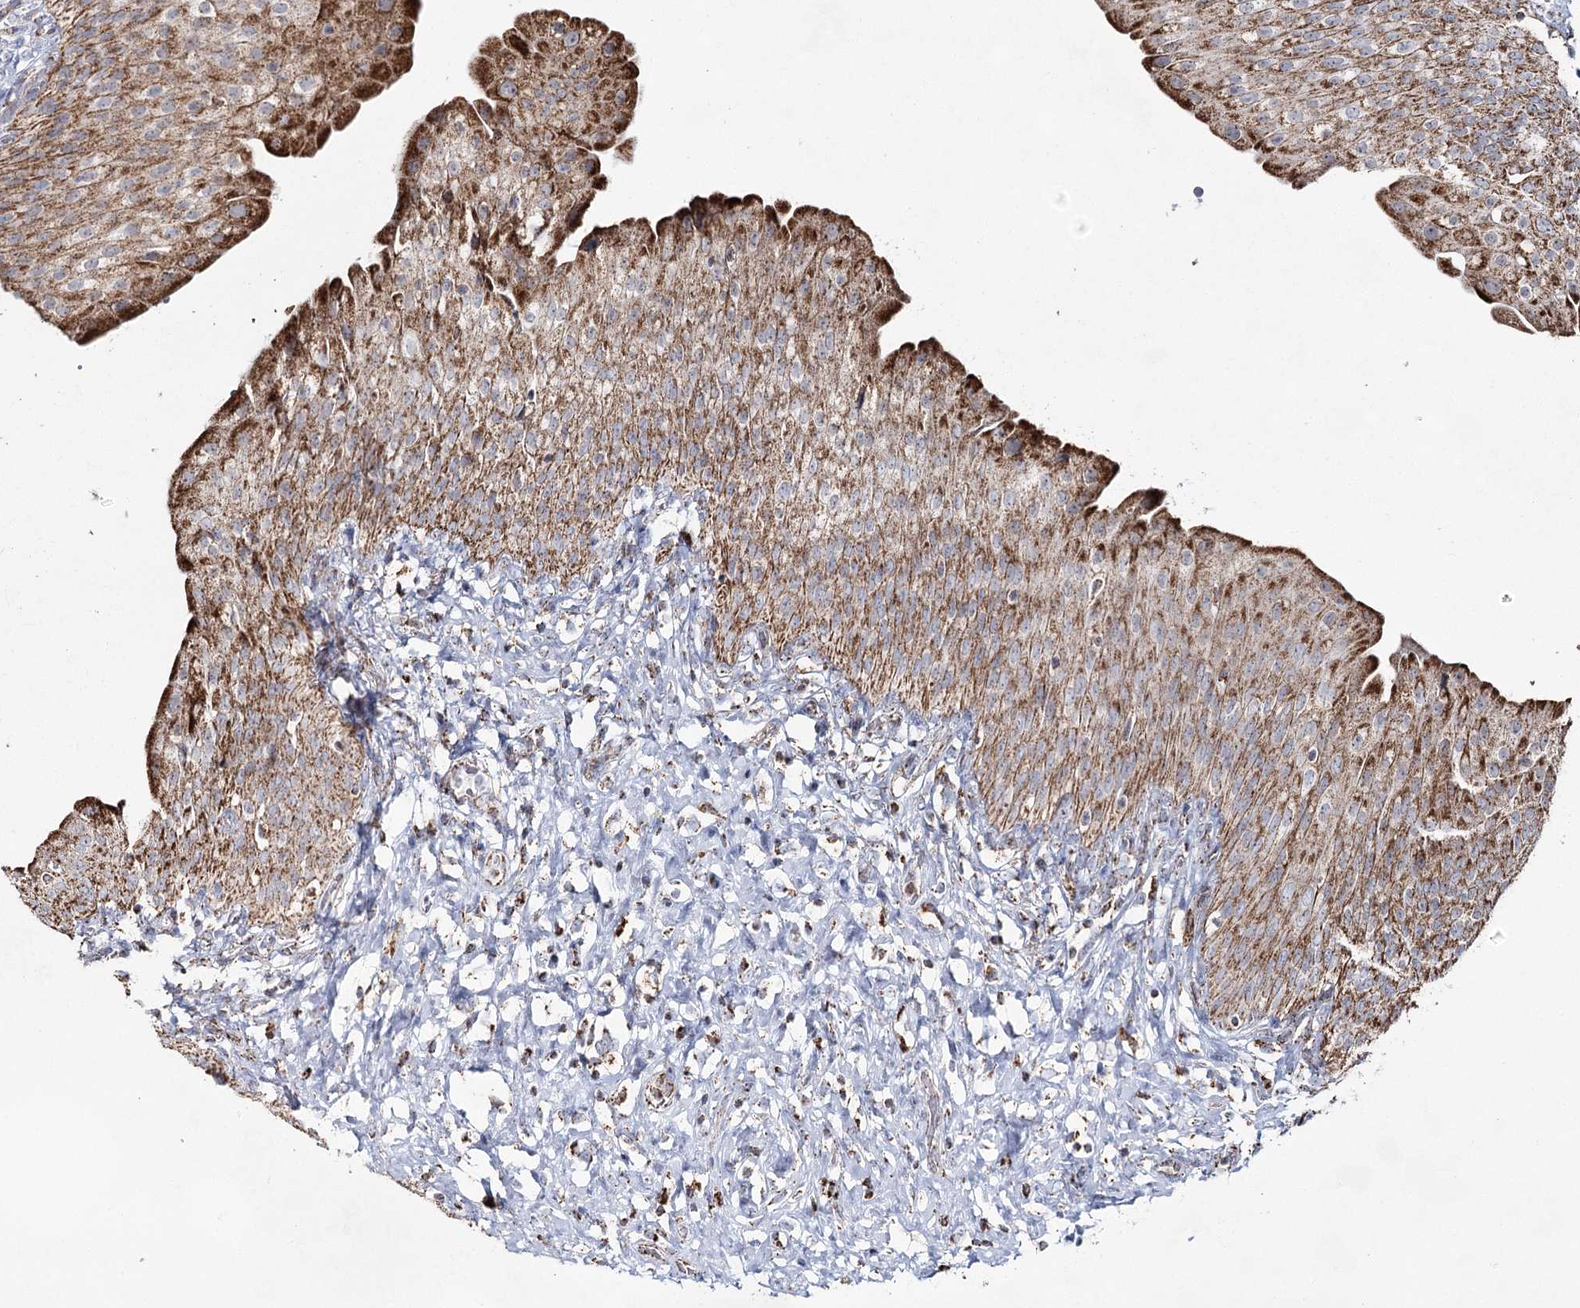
{"staining": {"intensity": "moderate", "quantity": ">75%", "location": "cytoplasmic/membranous"}, "tissue": "urinary bladder", "cell_type": "Urothelial cells", "image_type": "normal", "snomed": [{"axis": "morphology", "description": "Normal tissue, NOS"}, {"axis": "morphology", "description": "Urothelial carcinoma, High grade"}, {"axis": "topography", "description": "Urinary bladder"}], "caption": "Immunohistochemical staining of unremarkable urinary bladder displays medium levels of moderate cytoplasmic/membranous expression in about >75% of urothelial cells. (IHC, brightfield microscopy, high magnification).", "gene": "CWF19L1", "patient": {"sex": "male", "age": 46}}